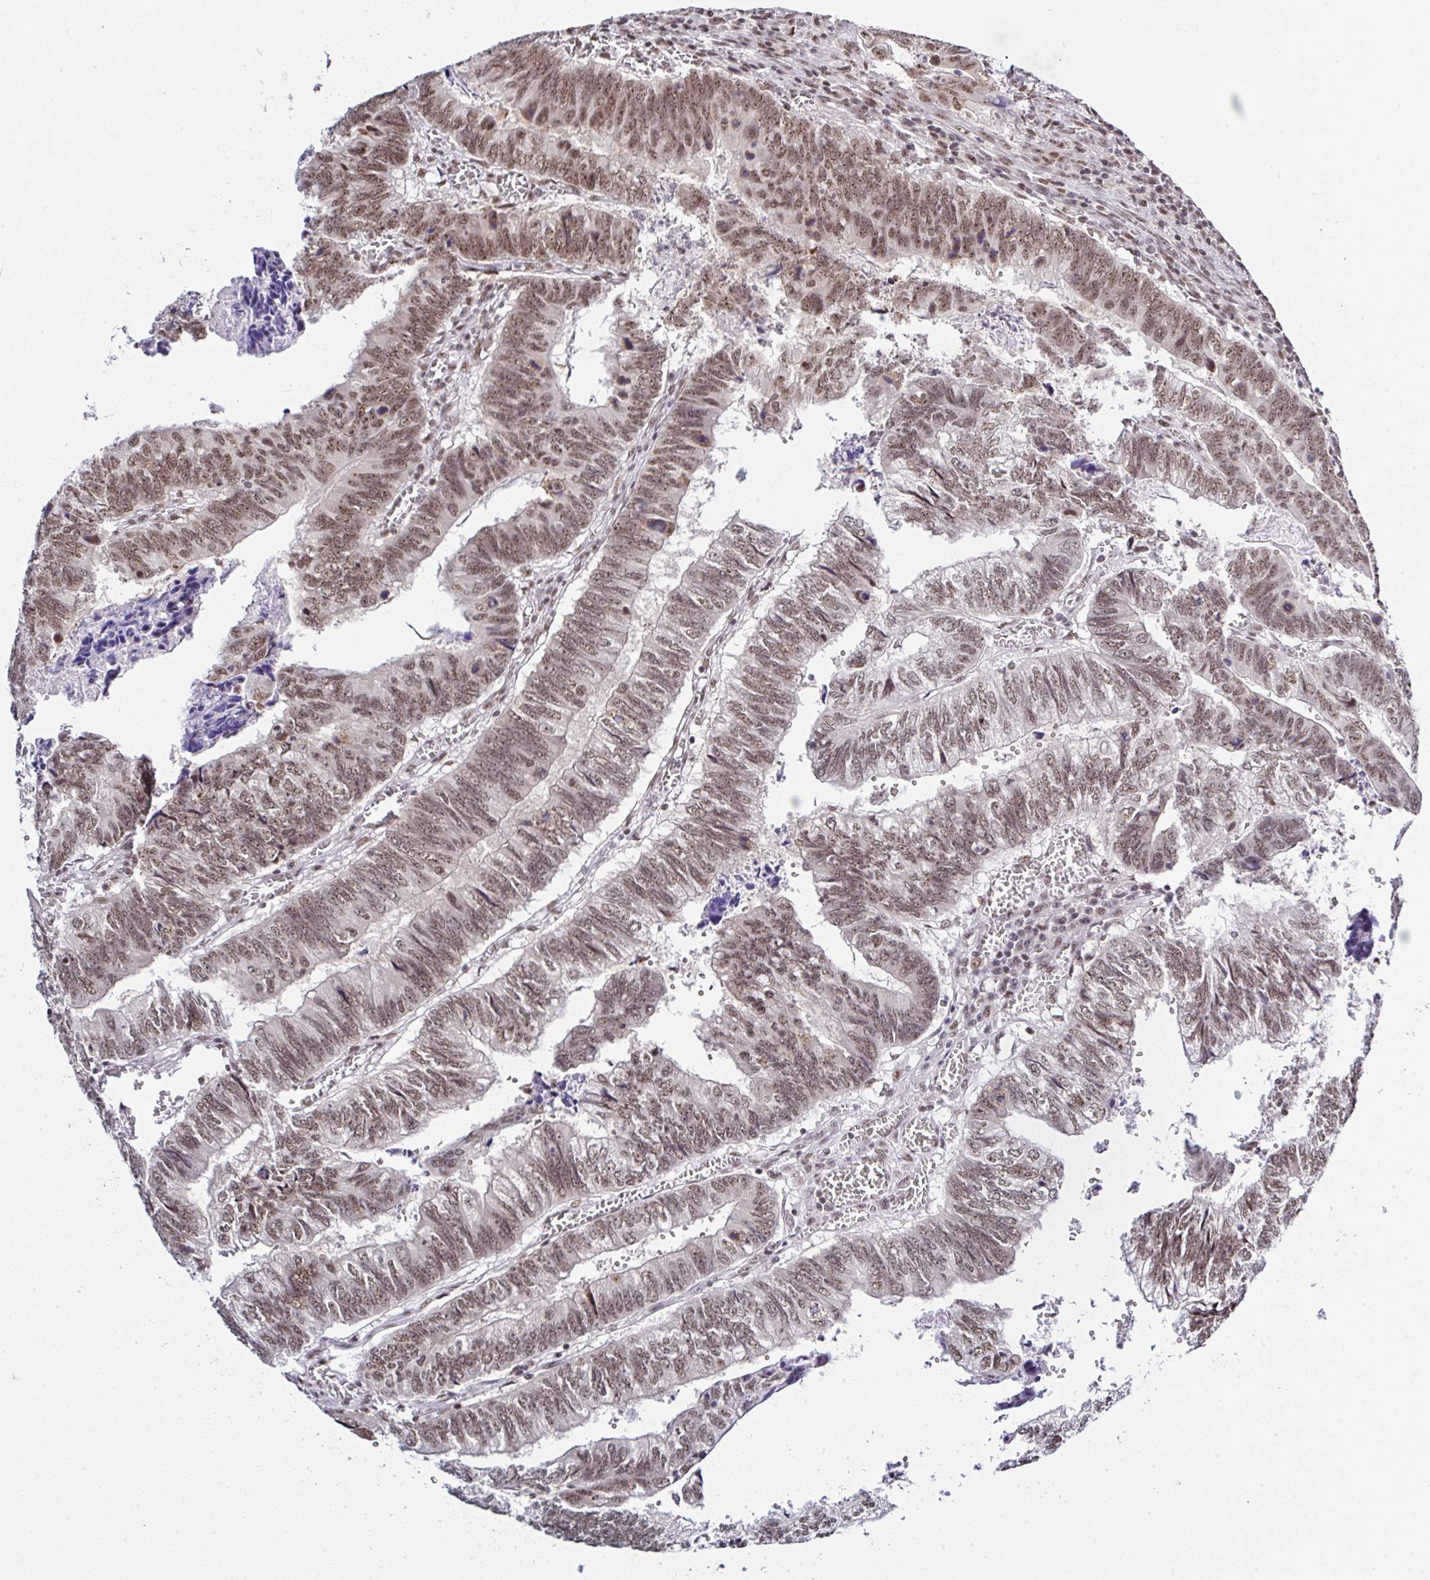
{"staining": {"intensity": "moderate", "quantity": ">75%", "location": "nuclear"}, "tissue": "colorectal cancer", "cell_type": "Tumor cells", "image_type": "cancer", "snomed": [{"axis": "morphology", "description": "Adenocarcinoma, NOS"}, {"axis": "topography", "description": "Colon"}], "caption": "Human adenocarcinoma (colorectal) stained with a brown dye exhibits moderate nuclear positive expression in approximately >75% of tumor cells.", "gene": "PTPN2", "patient": {"sex": "male", "age": 86}}